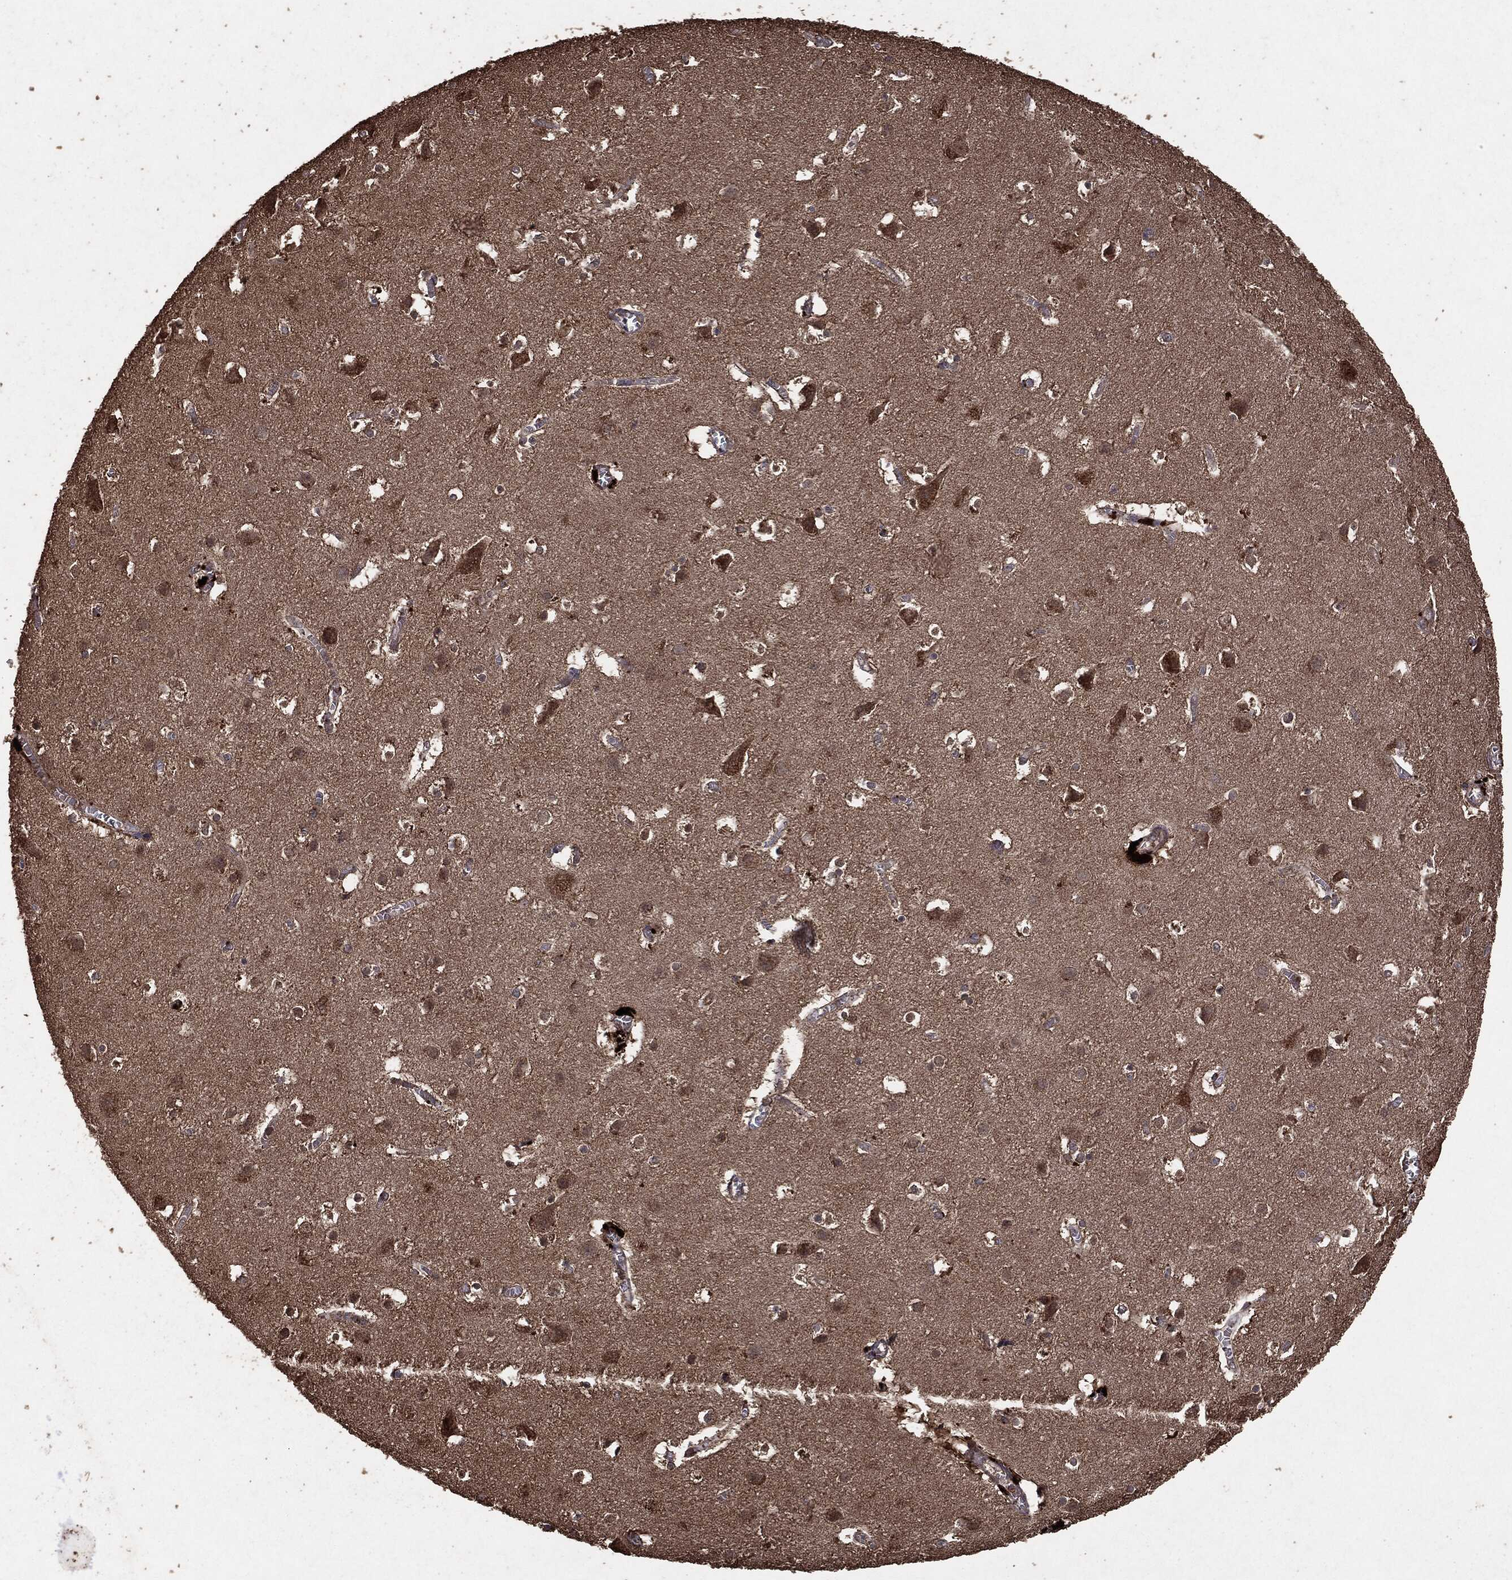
{"staining": {"intensity": "negative", "quantity": "none", "location": "none"}, "tissue": "cerebral cortex", "cell_type": "Endothelial cells", "image_type": "normal", "snomed": [{"axis": "morphology", "description": "Normal tissue, NOS"}, {"axis": "topography", "description": "Cerebral cortex"}], "caption": "DAB (3,3'-diaminobenzidine) immunohistochemical staining of normal human cerebral cortex exhibits no significant expression in endothelial cells. (Brightfield microscopy of DAB immunohistochemistry (IHC) at high magnification).", "gene": "NME1", "patient": {"sex": "male", "age": 59}}